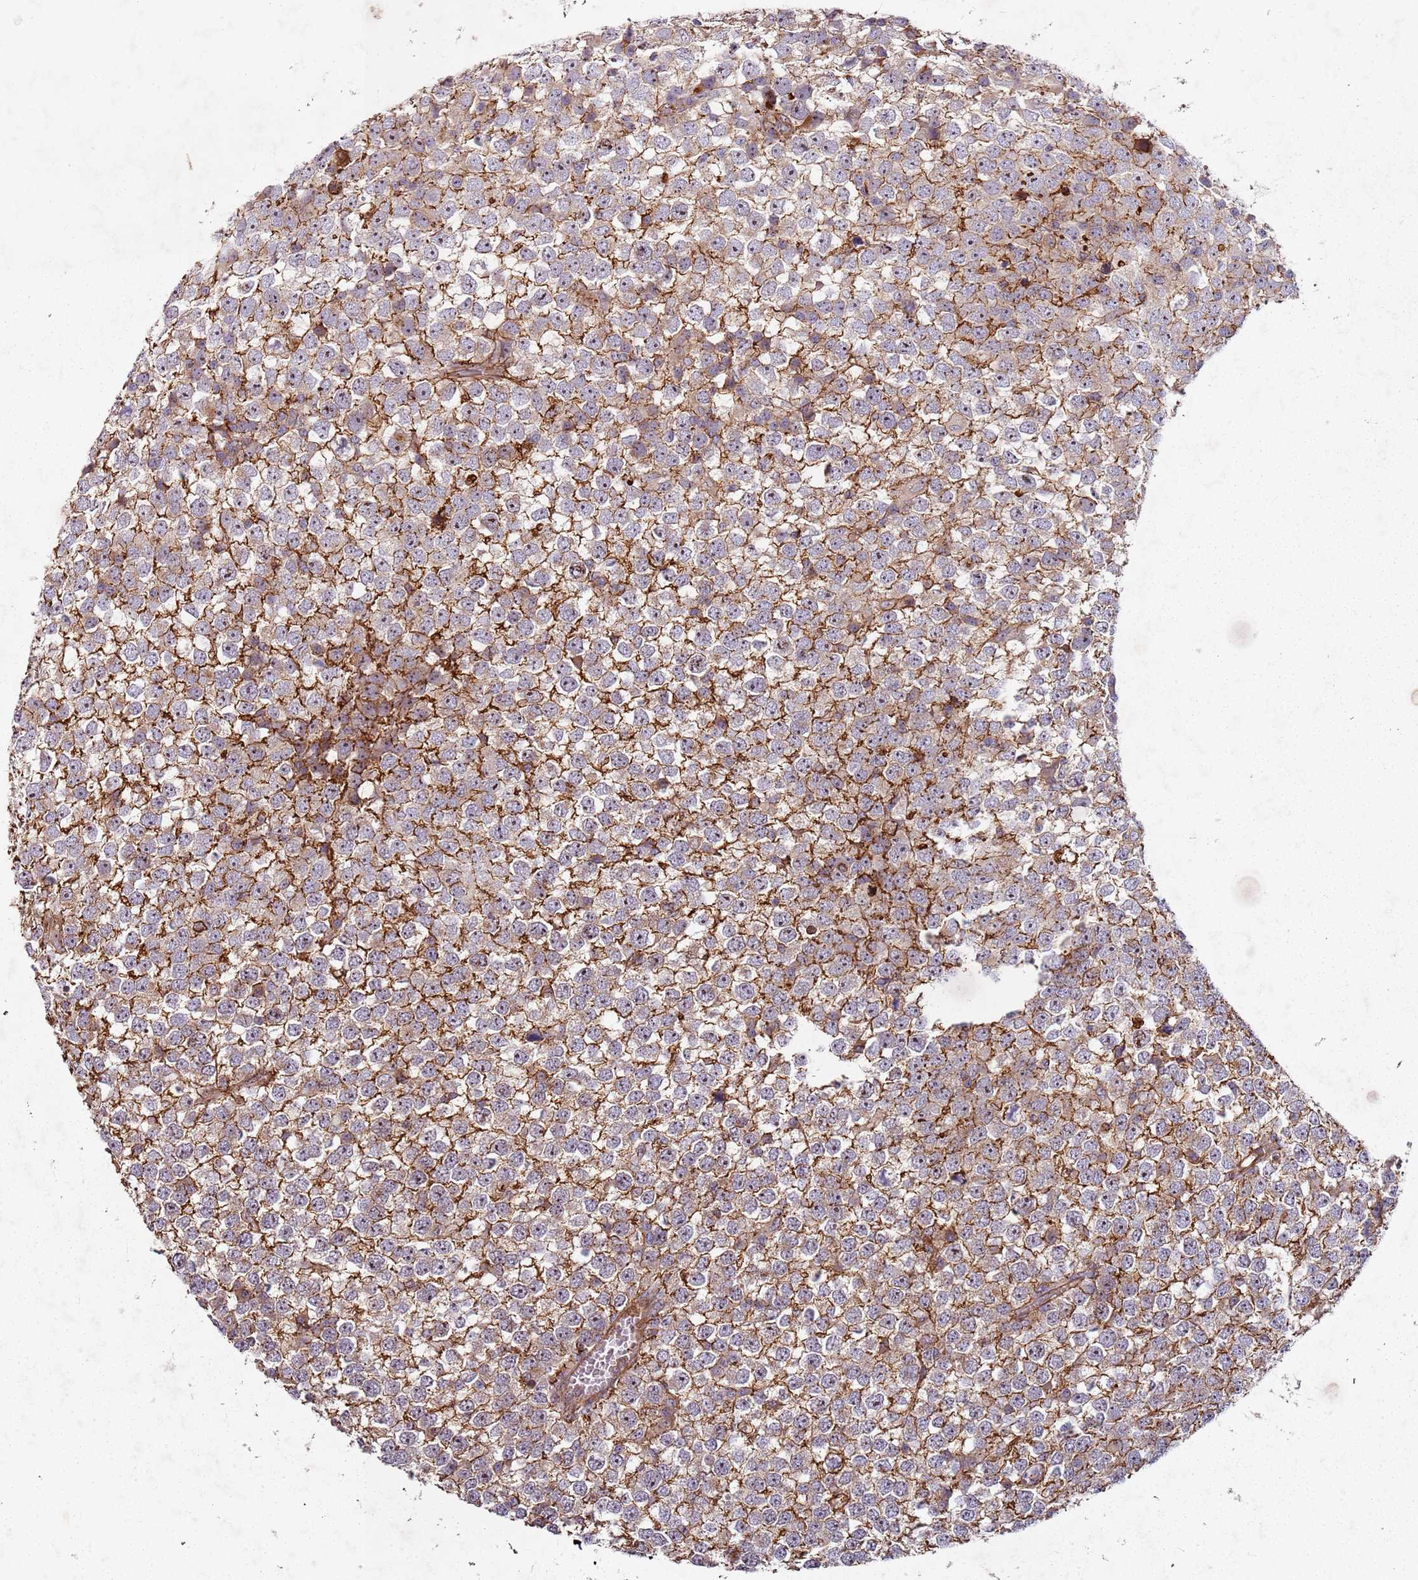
{"staining": {"intensity": "moderate", "quantity": "25%-75%", "location": "cytoplasmic/membranous"}, "tissue": "testis cancer", "cell_type": "Tumor cells", "image_type": "cancer", "snomed": [{"axis": "morphology", "description": "Seminoma, NOS"}, {"axis": "topography", "description": "Testis"}], "caption": "This is an image of immunohistochemistry staining of testis cancer, which shows moderate expression in the cytoplasmic/membranous of tumor cells.", "gene": "C2CD4B", "patient": {"sex": "male", "age": 65}}